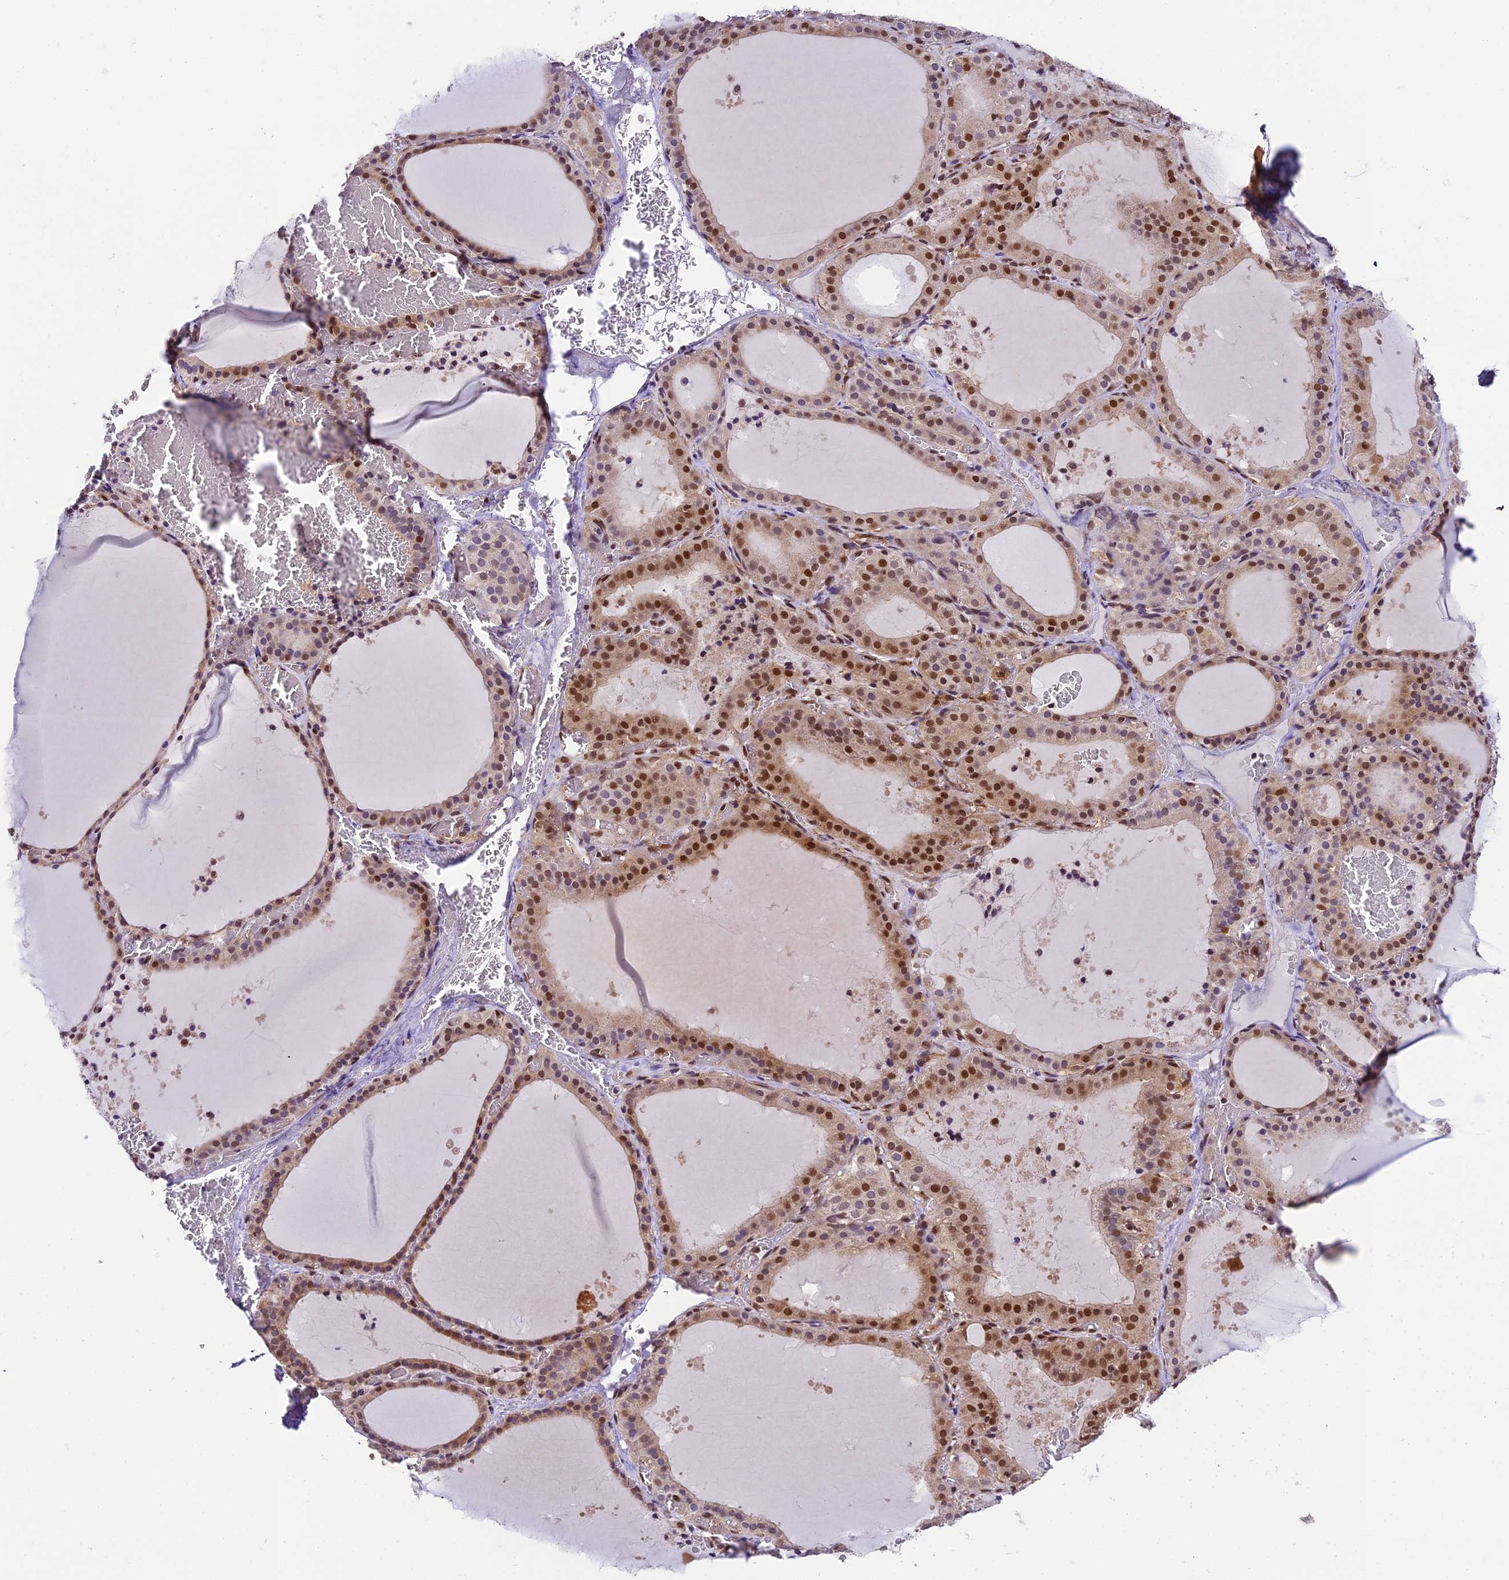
{"staining": {"intensity": "moderate", "quantity": ">75%", "location": "nuclear"}, "tissue": "thyroid gland", "cell_type": "Glandular cells", "image_type": "normal", "snomed": [{"axis": "morphology", "description": "Normal tissue, NOS"}, {"axis": "topography", "description": "Thyroid gland"}], "caption": "Protein staining reveals moderate nuclear staining in approximately >75% of glandular cells in unremarkable thyroid gland.", "gene": "TRIM22", "patient": {"sex": "female", "age": 39}}